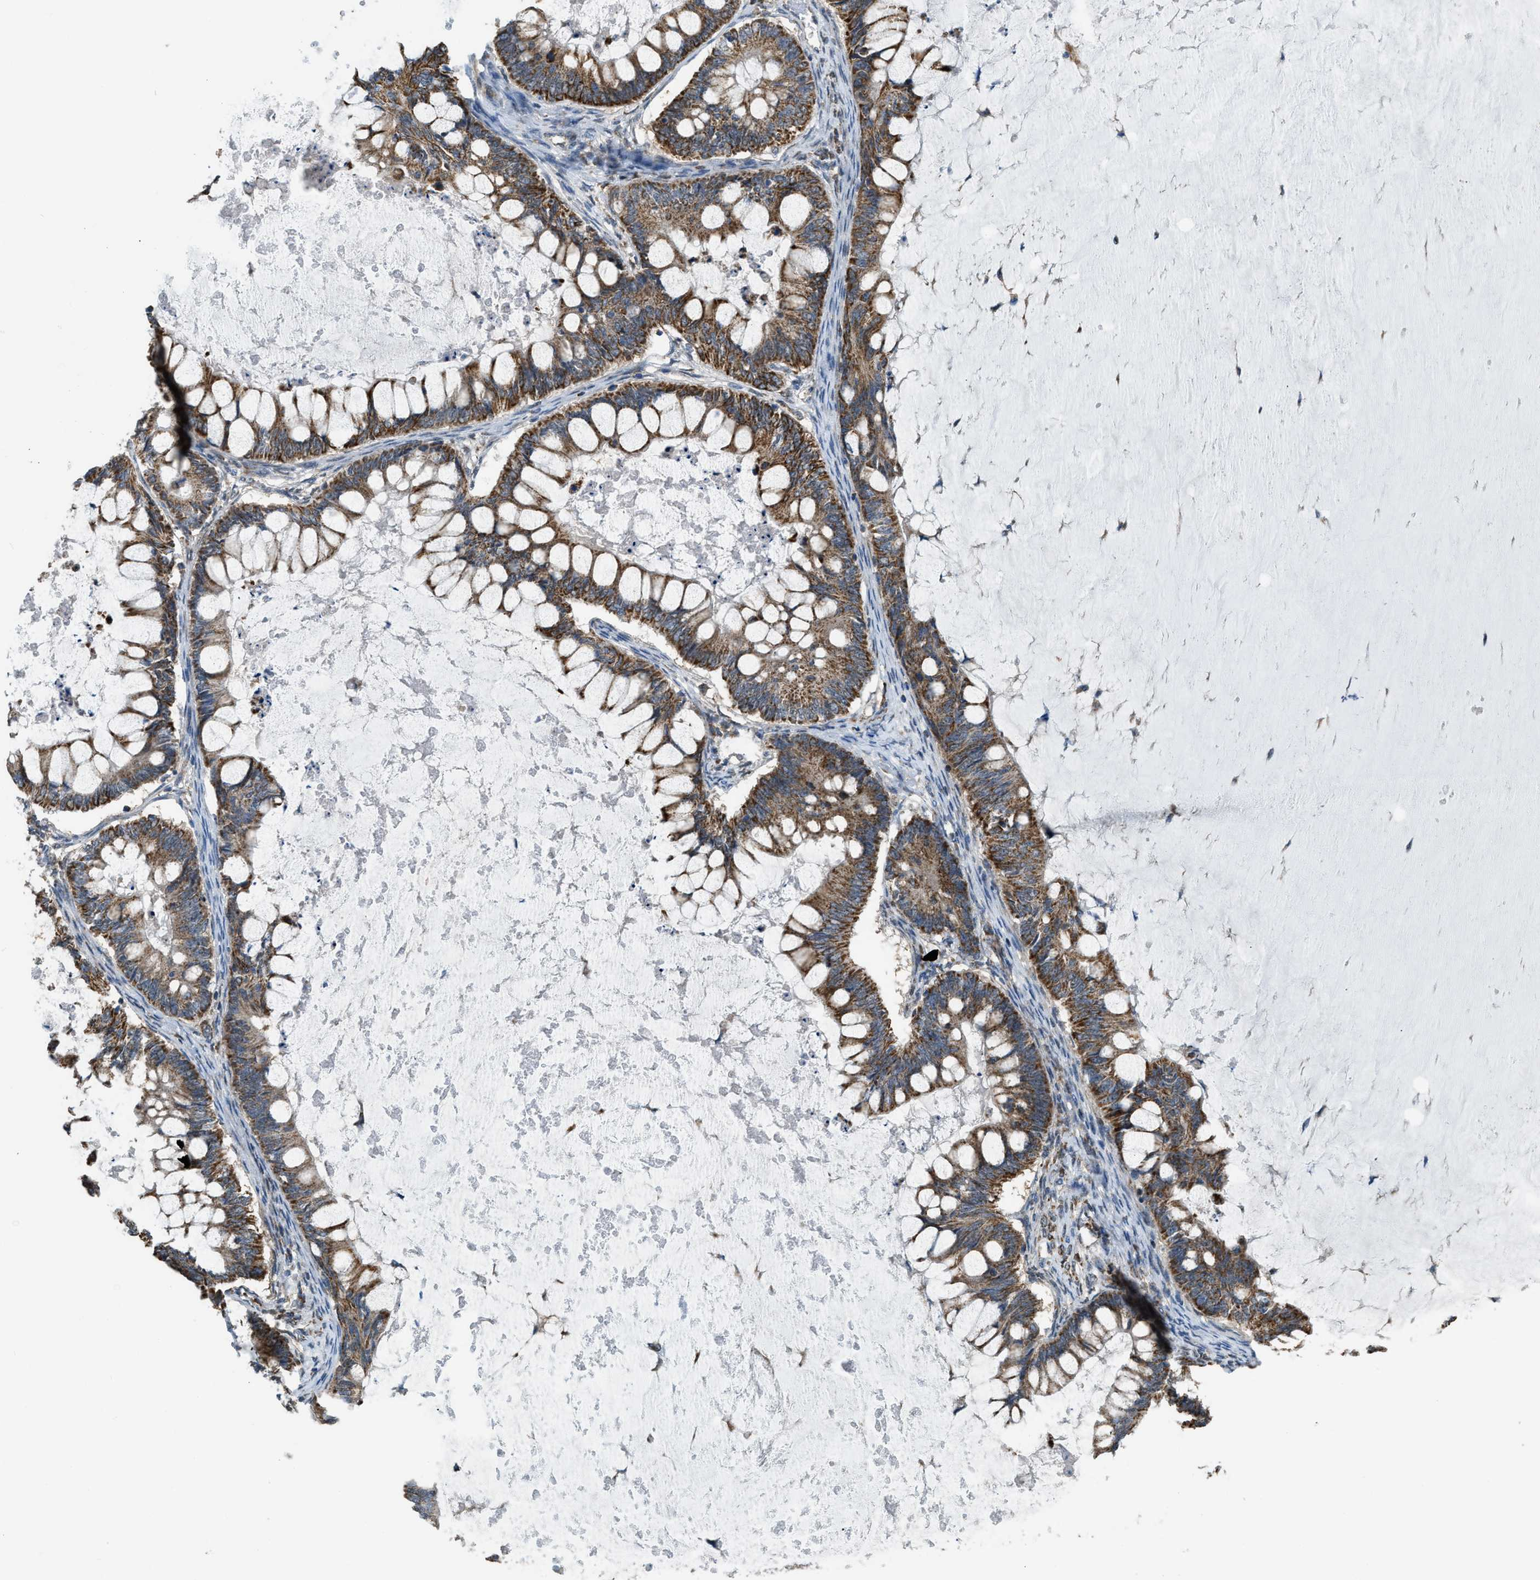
{"staining": {"intensity": "strong", "quantity": ">75%", "location": "cytoplasmic/membranous"}, "tissue": "ovarian cancer", "cell_type": "Tumor cells", "image_type": "cancer", "snomed": [{"axis": "morphology", "description": "Cystadenocarcinoma, mucinous, NOS"}, {"axis": "topography", "description": "Ovary"}], "caption": "A high-resolution image shows IHC staining of ovarian cancer (mucinous cystadenocarcinoma), which displays strong cytoplasmic/membranous expression in about >75% of tumor cells. The protein of interest is stained brown, and the nuclei are stained in blue (DAB (3,3'-diaminobenzidine) IHC with brightfield microscopy, high magnification).", "gene": "ETFB", "patient": {"sex": "female", "age": 61}}